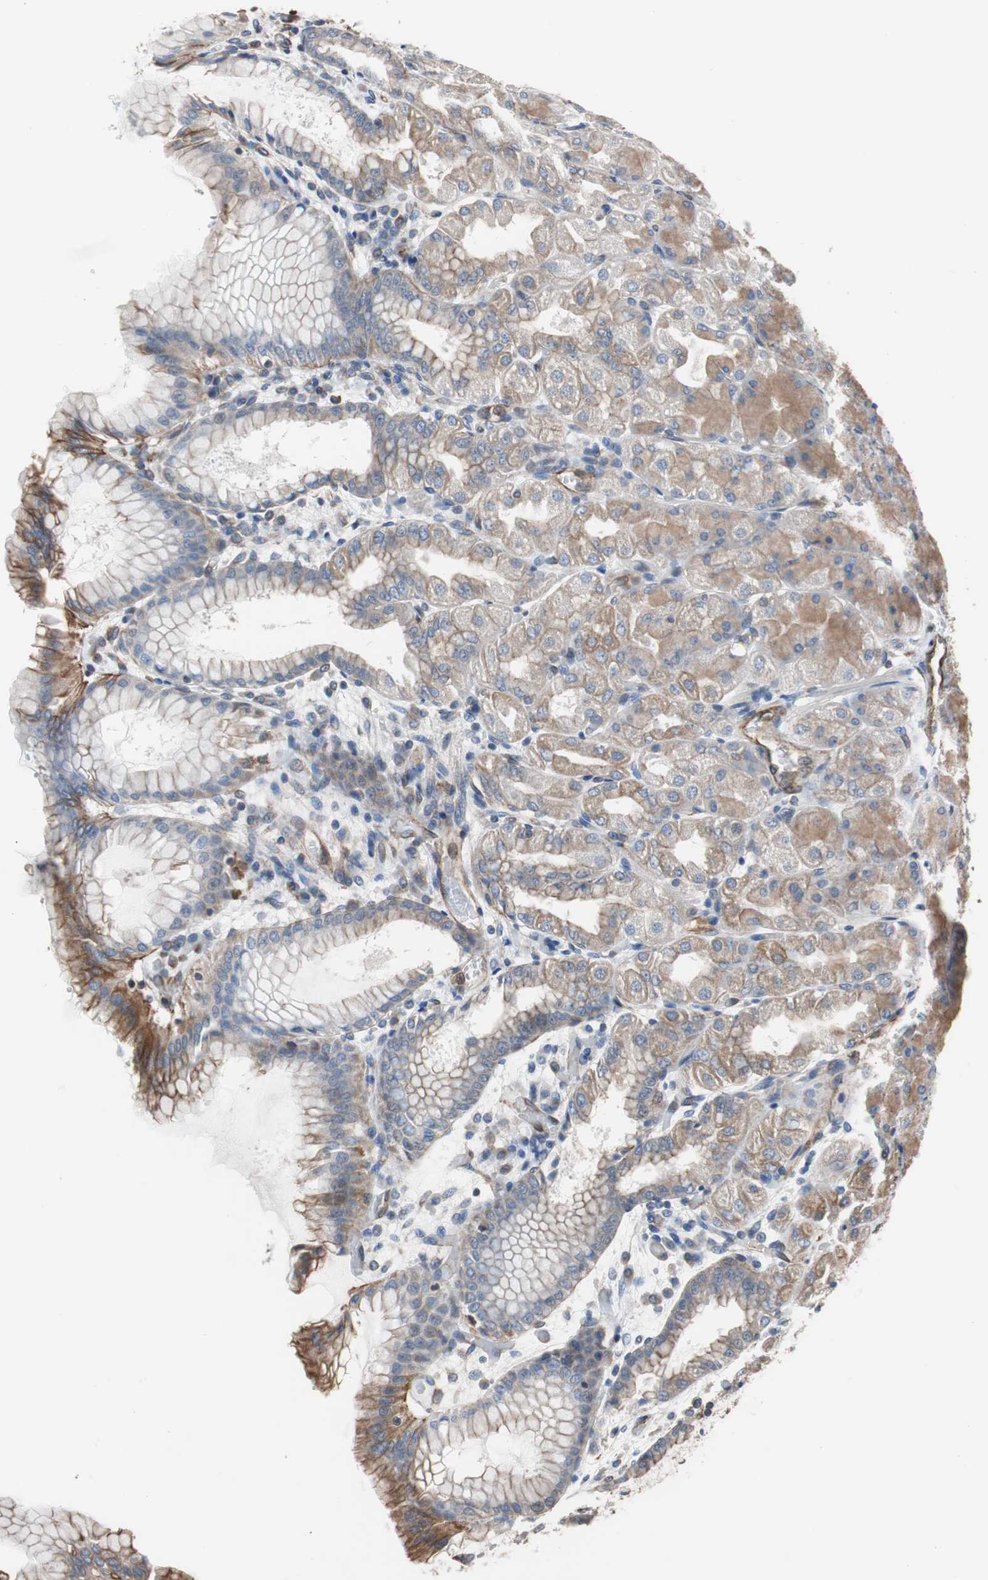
{"staining": {"intensity": "moderate", "quantity": "25%-75%", "location": "cytoplasmic/membranous"}, "tissue": "stomach", "cell_type": "Glandular cells", "image_type": "normal", "snomed": [{"axis": "morphology", "description": "Normal tissue, NOS"}, {"axis": "topography", "description": "Stomach, upper"}], "caption": "Moderate cytoplasmic/membranous staining is appreciated in about 25%-75% of glandular cells in unremarkable stomach. The staining was performed using DAB to visualize the protein expression in brown, while the nuclei were stained in blue with hematoxylin (Magnification: 20x).", "gene": "KIF3B", "patient": {"sex": "female", "age": 56}}